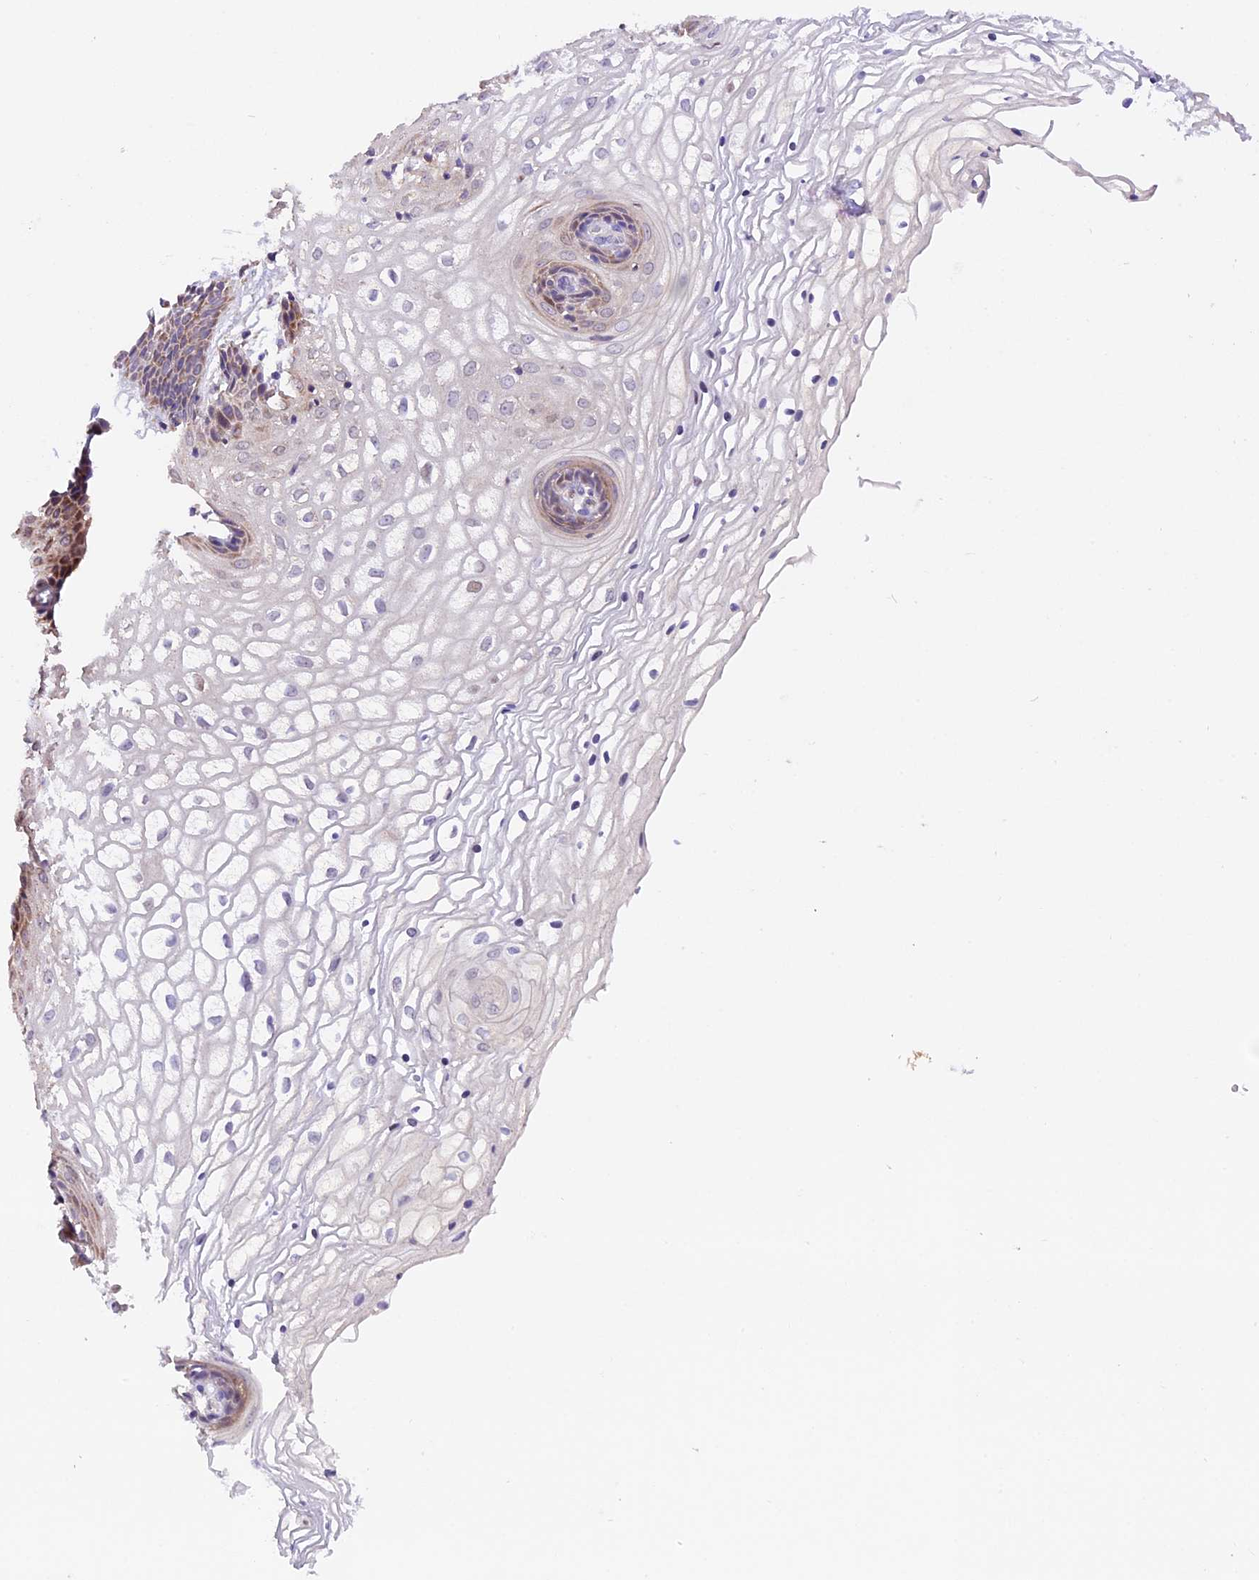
{"staining": {"intensity": "weak", "quantity": "<25%", "location": "cytoplasmic/membranous"}, "tissue": "vagina", "cell_type": "Squamous epithelial cells", "image_type": "normal", "snomed": [{"axis": "morphology", "description": "Normal tissue, NOS"}, {"axis": "topography", "description": "Vagina"}], "caption": "There is no significant positivity in squamous epithelial cells of vagina. Brightfield microscopy of immunohistochemistry stained with DAB (3,3'-diaminobenzidine) (brown) and hematoxylin (blue), captured at high magnification.", "gene": "DDX28", "patient": {"sex": "female", "age": 34}}